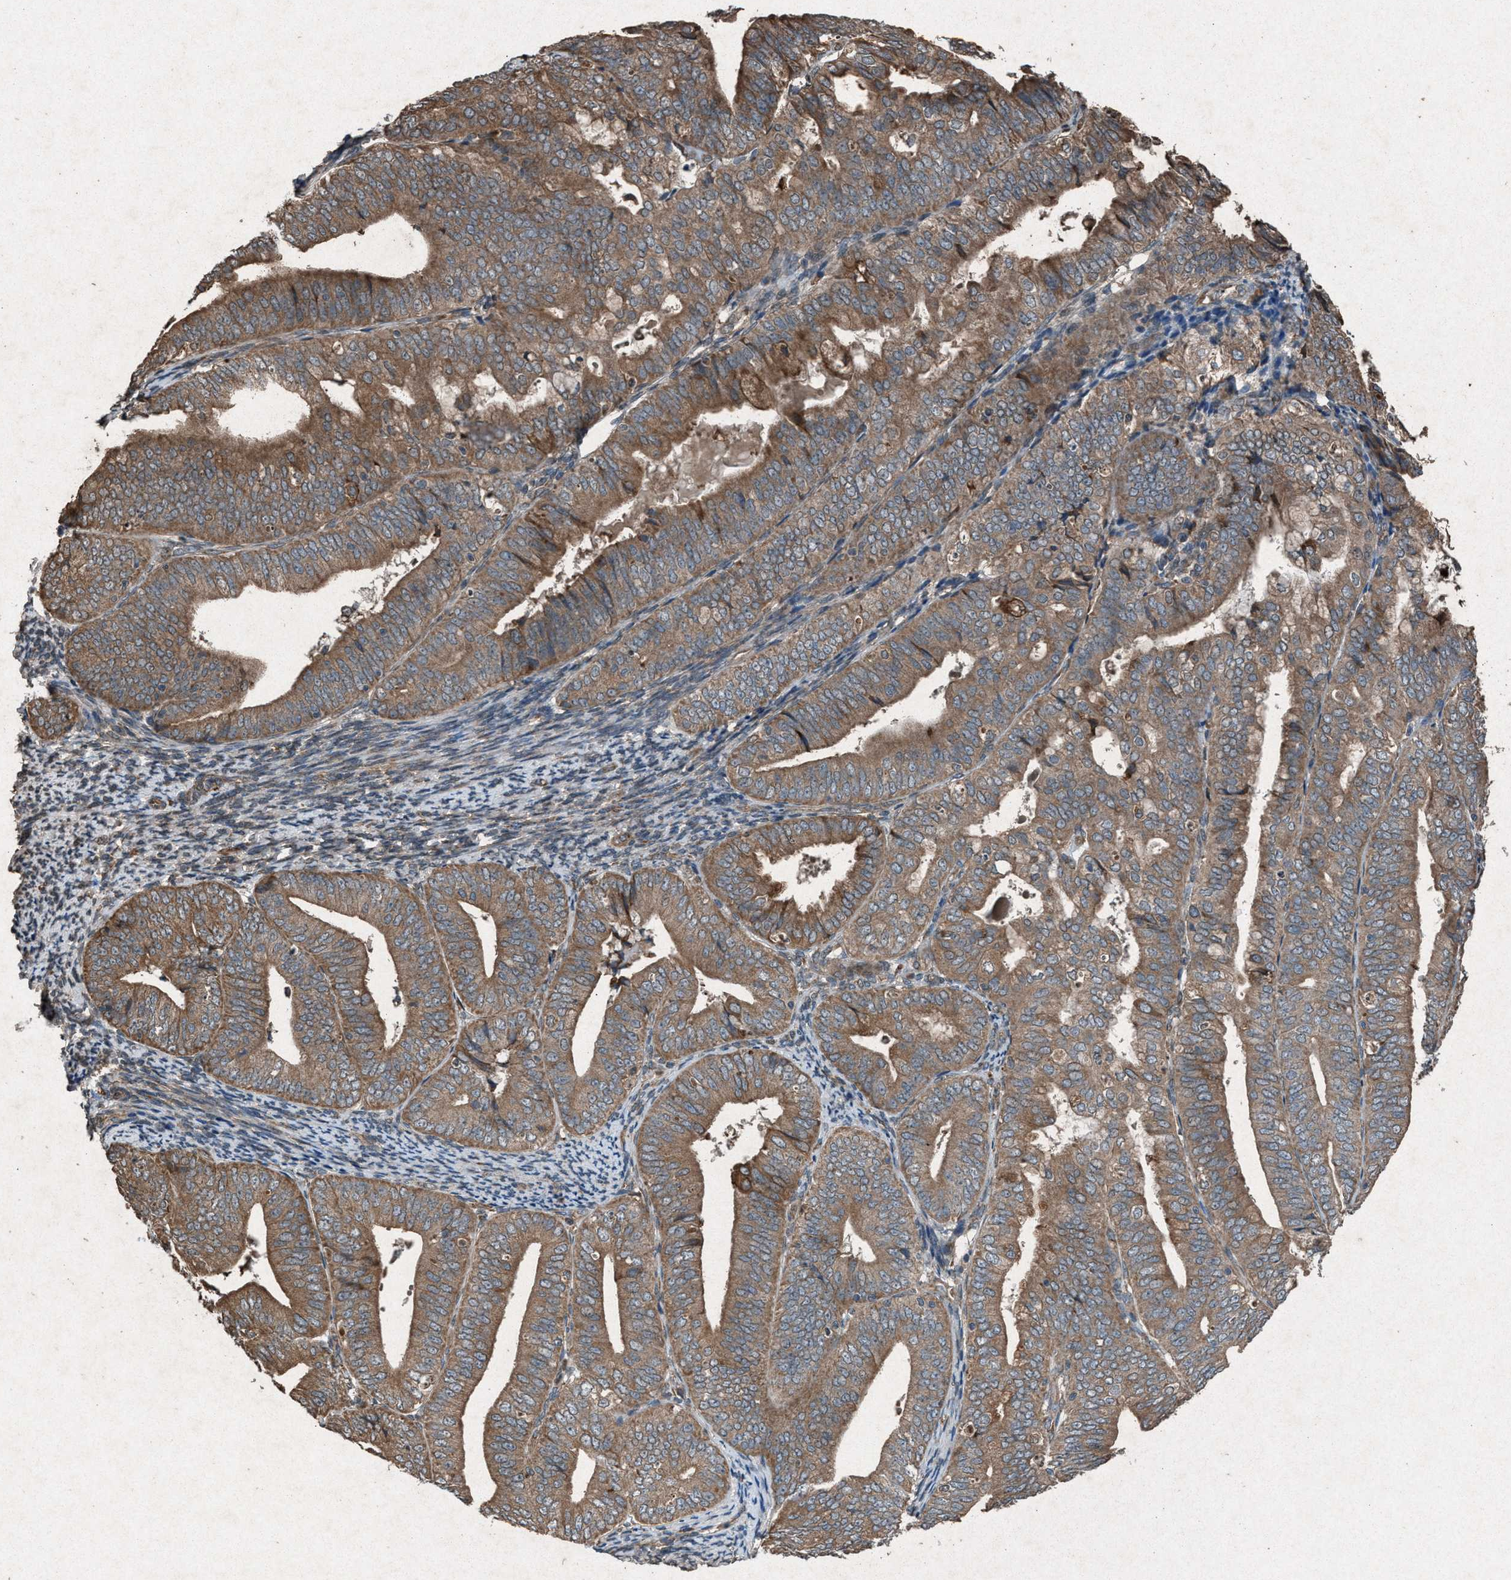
{"staining": {"intensity": "moderate", "quantity": ">75%", "location": "cytoplasmic/membranous"}, "tissue": "endometrial cancer", "cell_type": "Tumor cells", "image_type": "cancer", "snomed": [{"axis": "morphology", "description": "Adenocarcinoma, NOS"}, {"axis": "topography", "description": "Endometrium"}], "caption": "Approximately >75% of tumor cells in endometrial cancer reveal moderate cytoplasmic/membranous protein staining as visualized by brown immunohistochemical staining.", "gene": "CALR", "patient": {"sex": "female", "age": 63}}